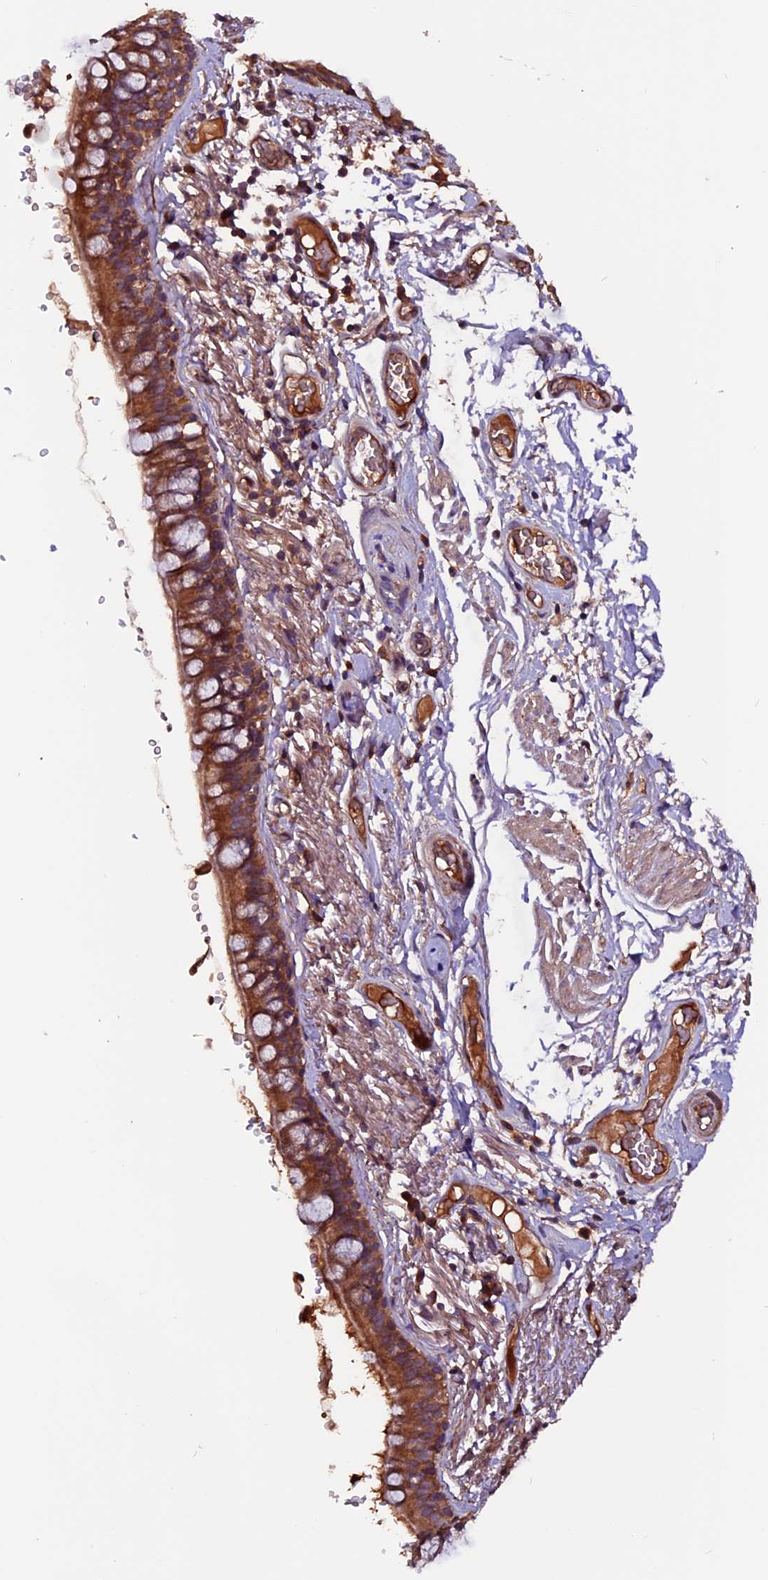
{"staining": {"intensity": "moderate", "quantity": ">75%", "location": "cytoplasmic/membranous"}, "tissue": "bronchus", "cell_type": "Respiratory epithelial cells", "image_type": "normal", "snomed": [{"axis": "morphology", "description": "Normal tissue, NOS"}, {"axis": "topography", "description": "Lymph node"}, {"axis": "topography", "description": "Bronchus"}], "caption": "A medium amount of moderate cytoplasmic/membranous staining is appreciated in about >75% of respiratory epithelial cells in benign bronchus. The protein is stained brown, and the nuclei are stained in blue (DAB IHC with brightfield microscopy, high magnification).", "gene": "ZNF598", "patient": {"sex": "male", "age": 63}}